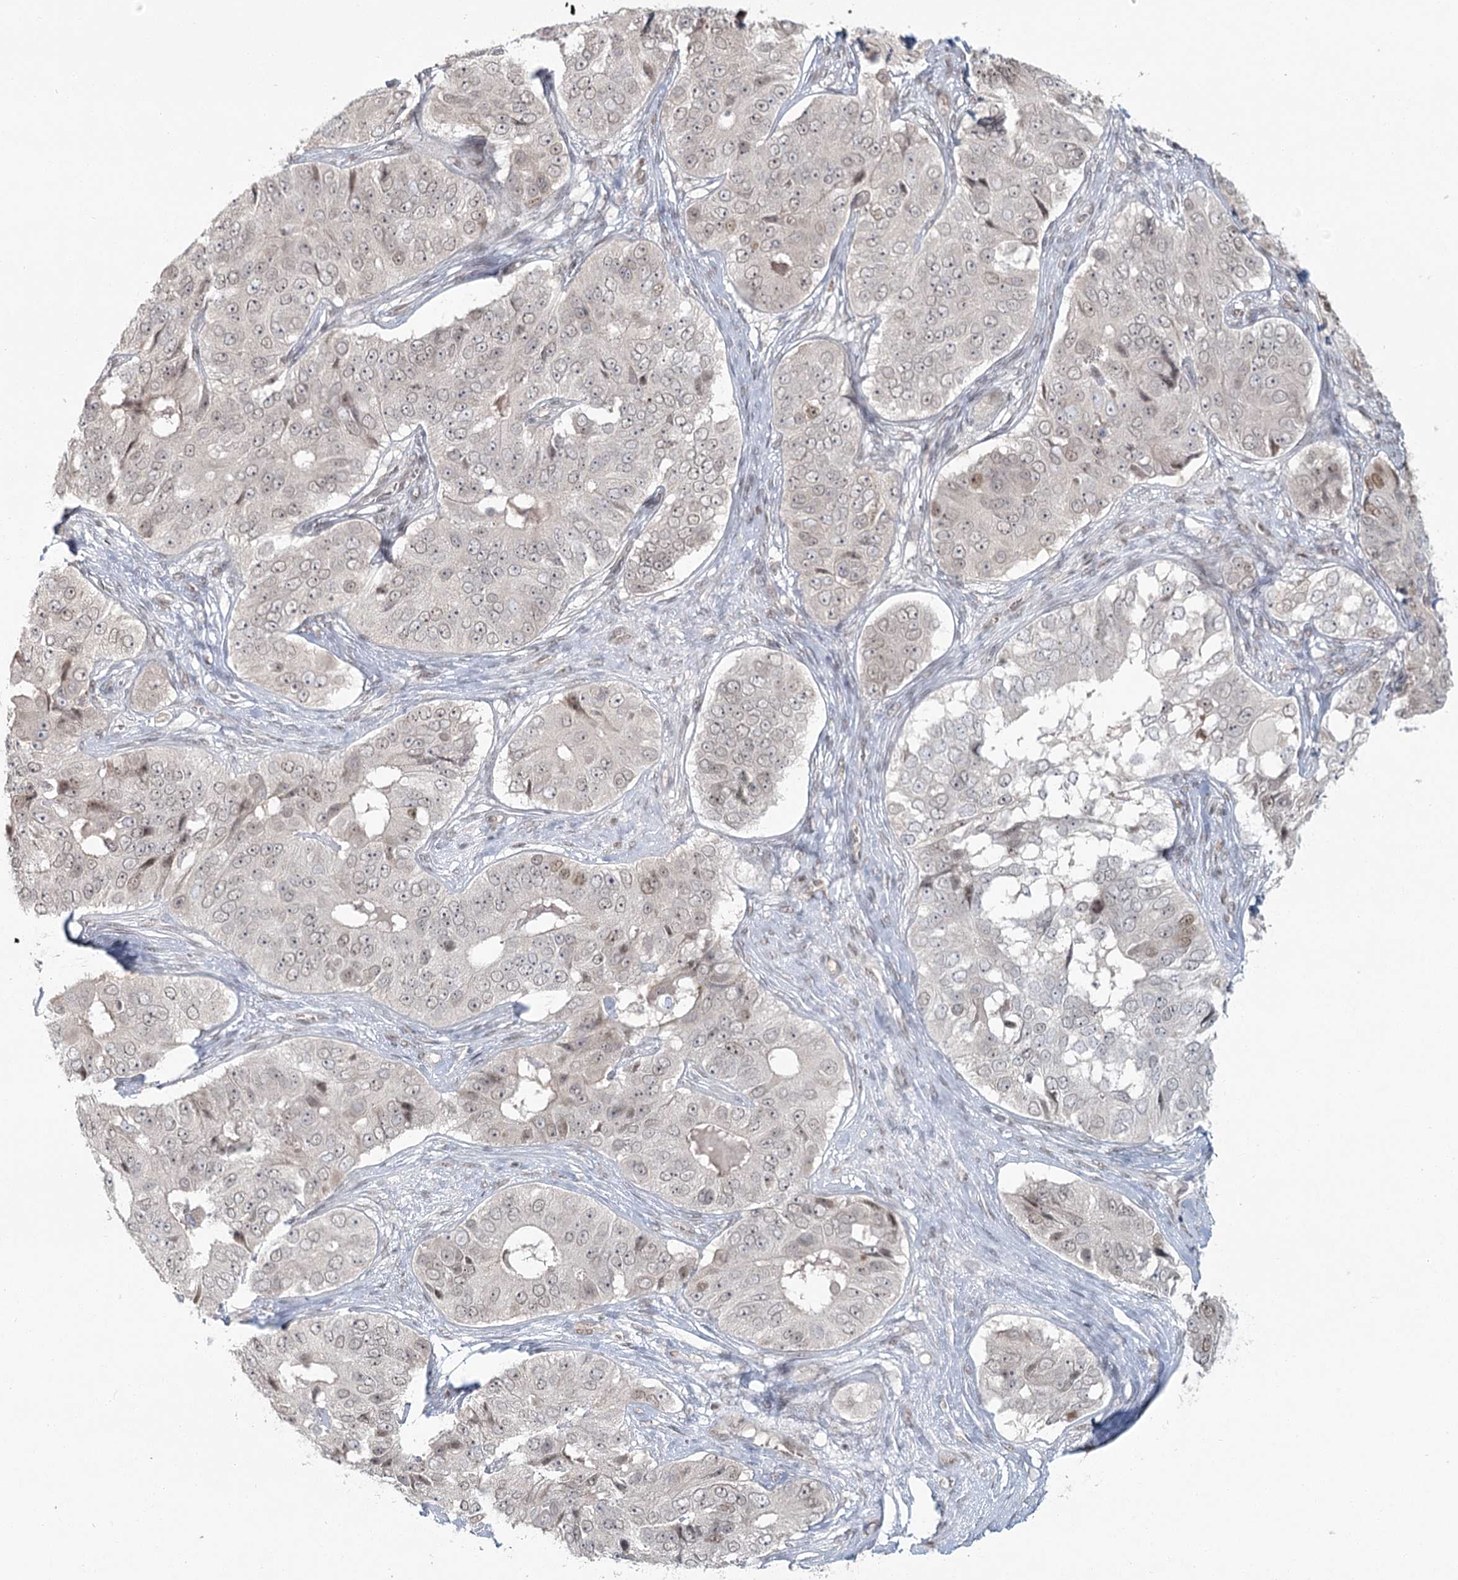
{"staining": {"intensity": "moderate", "quantity": "<25%", "location": "nuclear"}, "tissue": "ovarian cancer", "cell_type": "Tumor cells", "image_type": "cancer", "snomed": [{"axis": "morphology", "description": "Carcinoma, endometroid"}, {"axis": "topography", "description": "Ovary"}], "caption": "Immunohistochemical staining of human ovarian endometroid carcinoma exhibits low levels of moderate nuclear expression in about <25% of tumor cells. The staining is performed using DAB (3,3'-diaminobenzidine) brown chromogen to label protein expression. The nuclei are counter-stained blue using hematoxylin.", "gene": "R3HCC1L", "patient": {"sex": "female", "age": 51}}